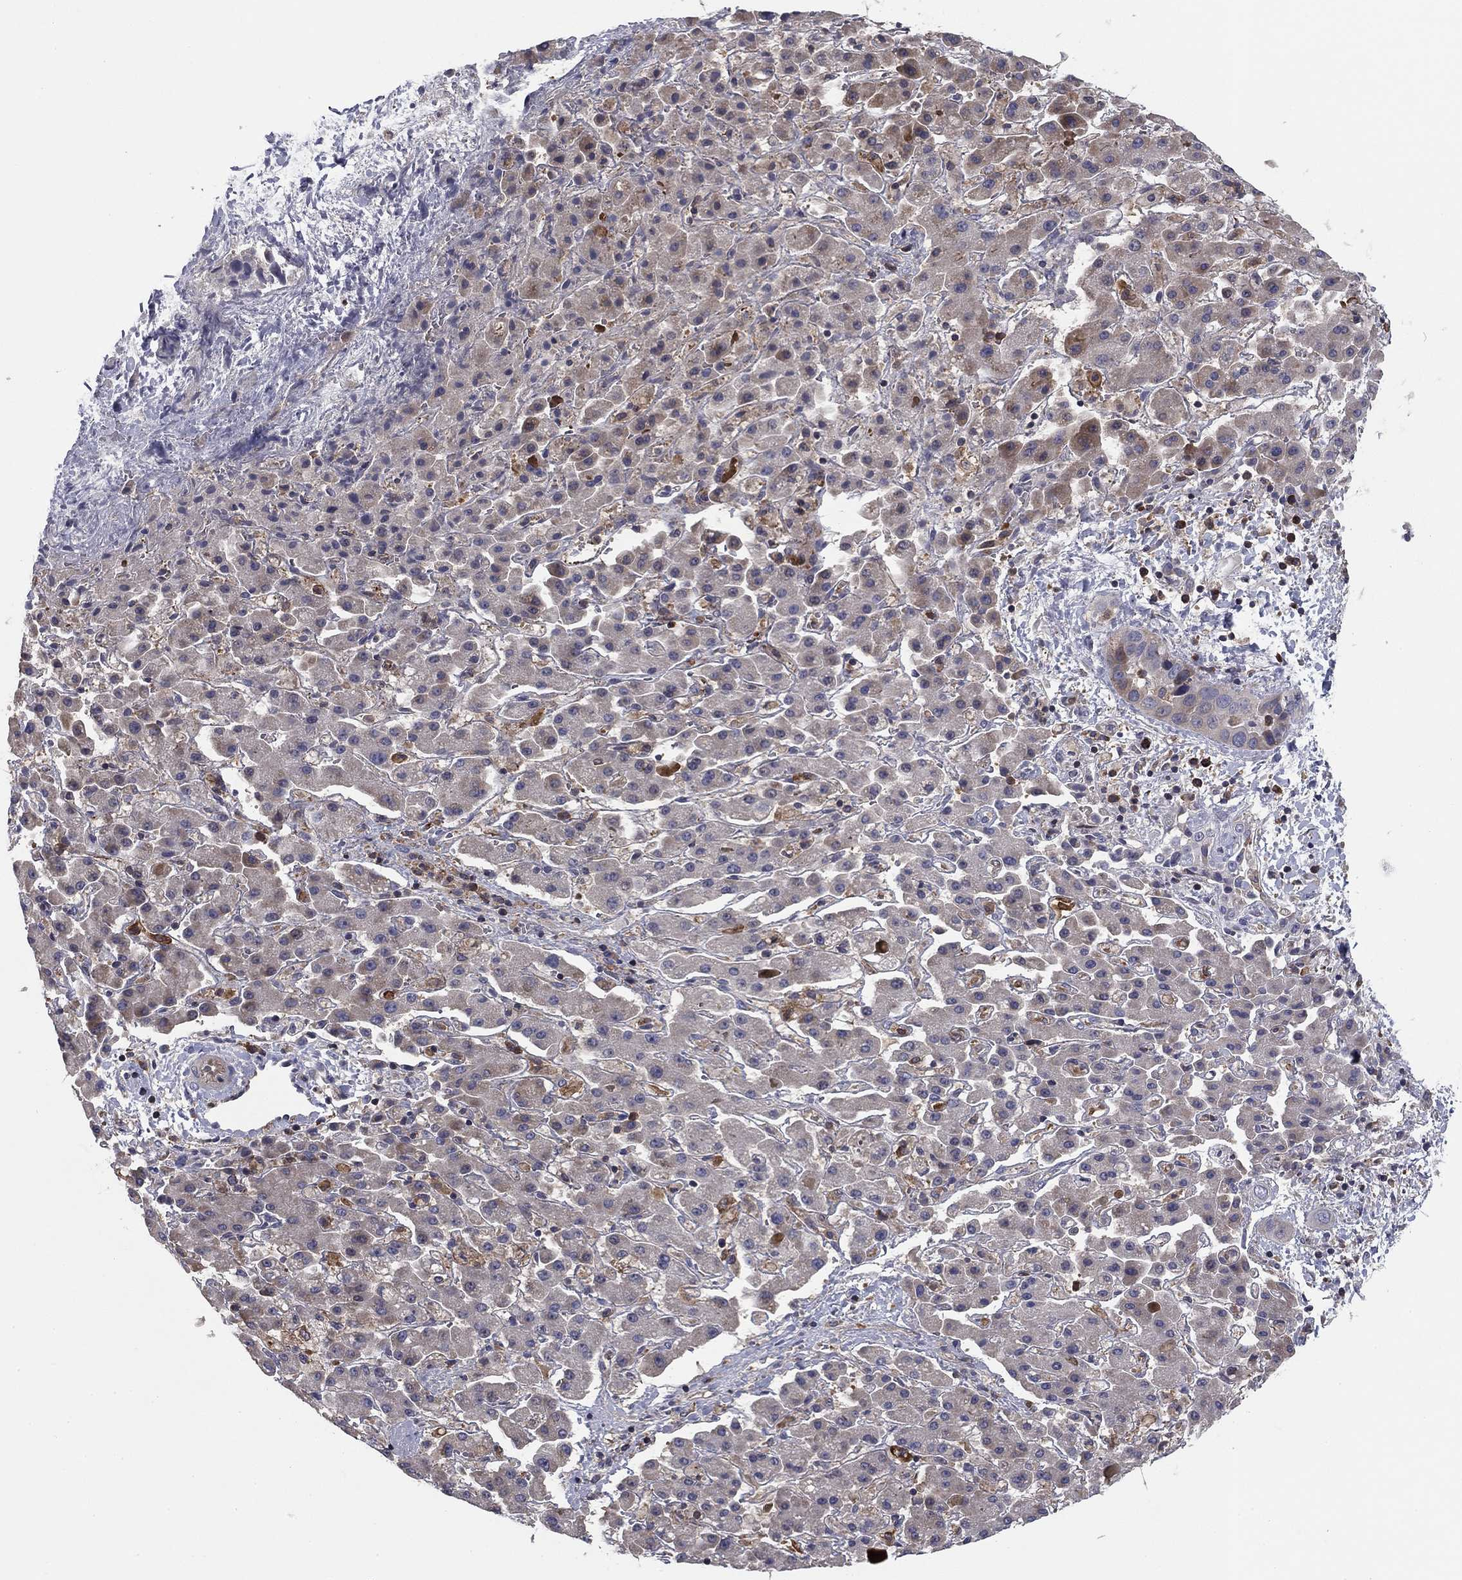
{"staining": {"intensity": "negative", "quantity": "none", "location": "none"}, "tissue": "liver cancer", "cell_type": "Tumor cells", "image_type": "cancer", "snomed": [{"axis": "morphology", "description": "Cholangiocarcinoma"}, {"axis": "topography", "description": "Liver"}], "caption": "A high-resolution histopathology image shows immunohistochemistry staining of liver cancer (cholangiocarcinoma), which reveals no significant expression in tumor cells.", "gene": "PLCB2", "patient": {"sex": "female", "age": 52}}